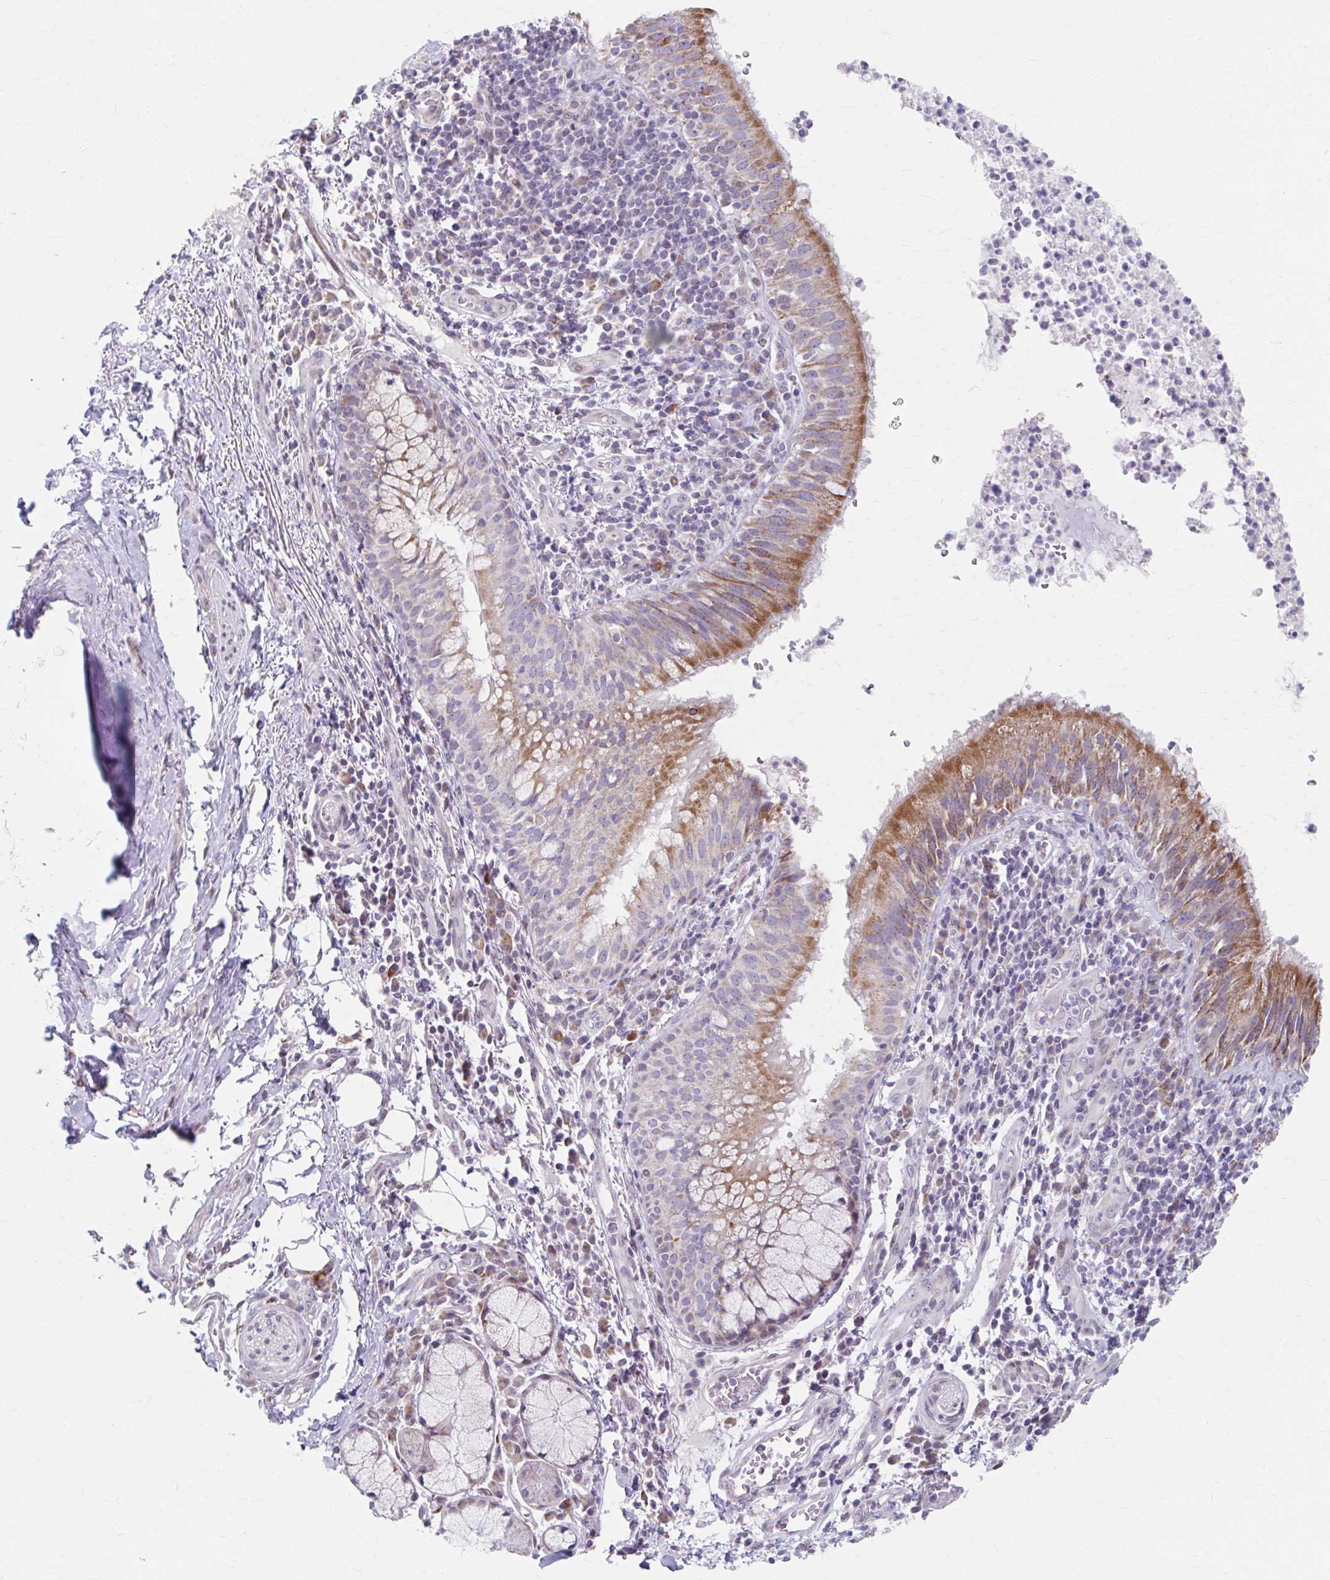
{"staining": {"intensity": "moderate", "quantity": ">75%", "location": "cytoplasmic/membranous"}, "tissue": "bronchus", "cell_type": "Respiratory epithelial cells", "image_type": "normal", "snomed": [{"axis": "morphology", "description": "Normal tissue, NOS"}, {"axis": "topography", "description": "Cartilage tissue"}, {"axis": "topography", "description": "Bronchus"}], "caption": "Immunohistochemical staining of benign bronchus displays moderate cytoplasmic/membranous protein expression in about >75% of respiratory epithelial cells. (Stains: DAB in brown, nuclei in blue, Microscopy: brightfield microscopy at high magnification).", "gene": "BEAN1", "patient": {"sex": "male", "age": 56}}